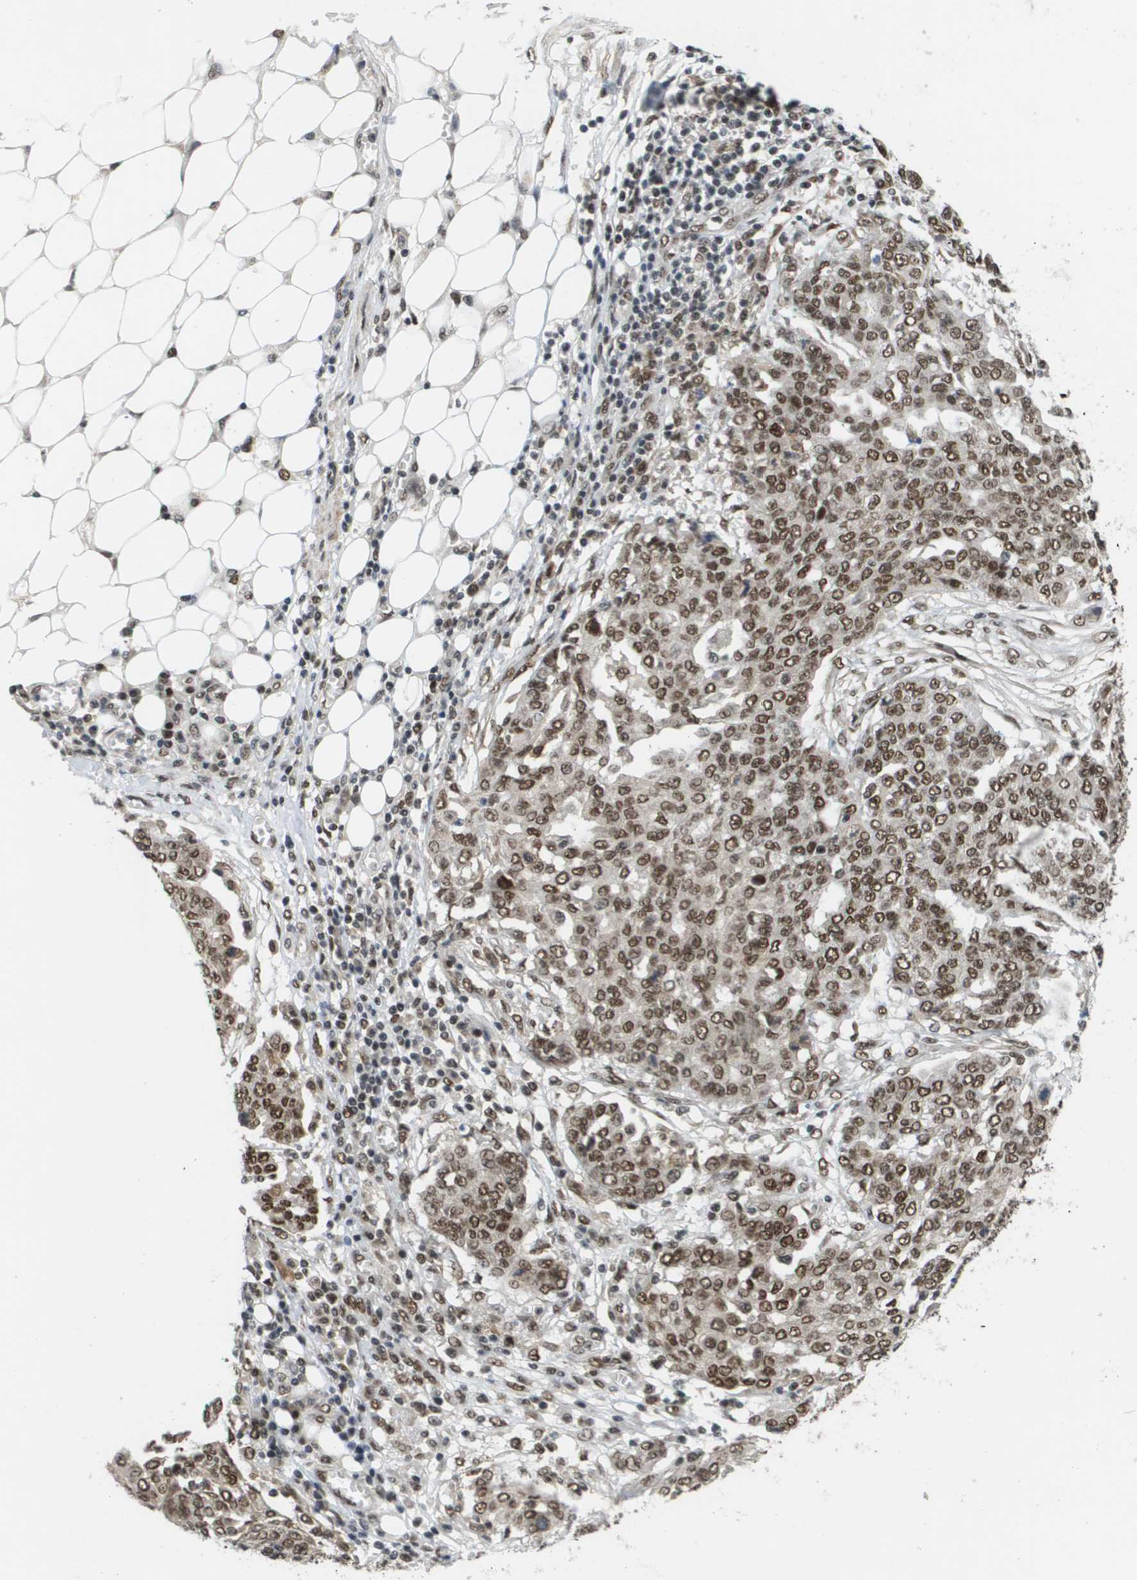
{"staining": {"intensity": "moderate", "quantity": ">75%", "location": "nuclear"}, "tissue": "ovarian cancer", "cell_type": "Tumor cells", "image_type": "cancer", "snomed": [{"axis": "morphology", "description": "Cystadenocarcinoma, serous, NOS"}, {"axis": "topography", "description": "Soft tissue"}, {"axis": "topography", "description": "Ovary"}], "caption": "This is an image of IHC staining of ovarian cancer, which shows moderate expression in the nuclear of tumor cells.", "gene": "PRCC", "patient": {"sex": "female", "age": 57}}